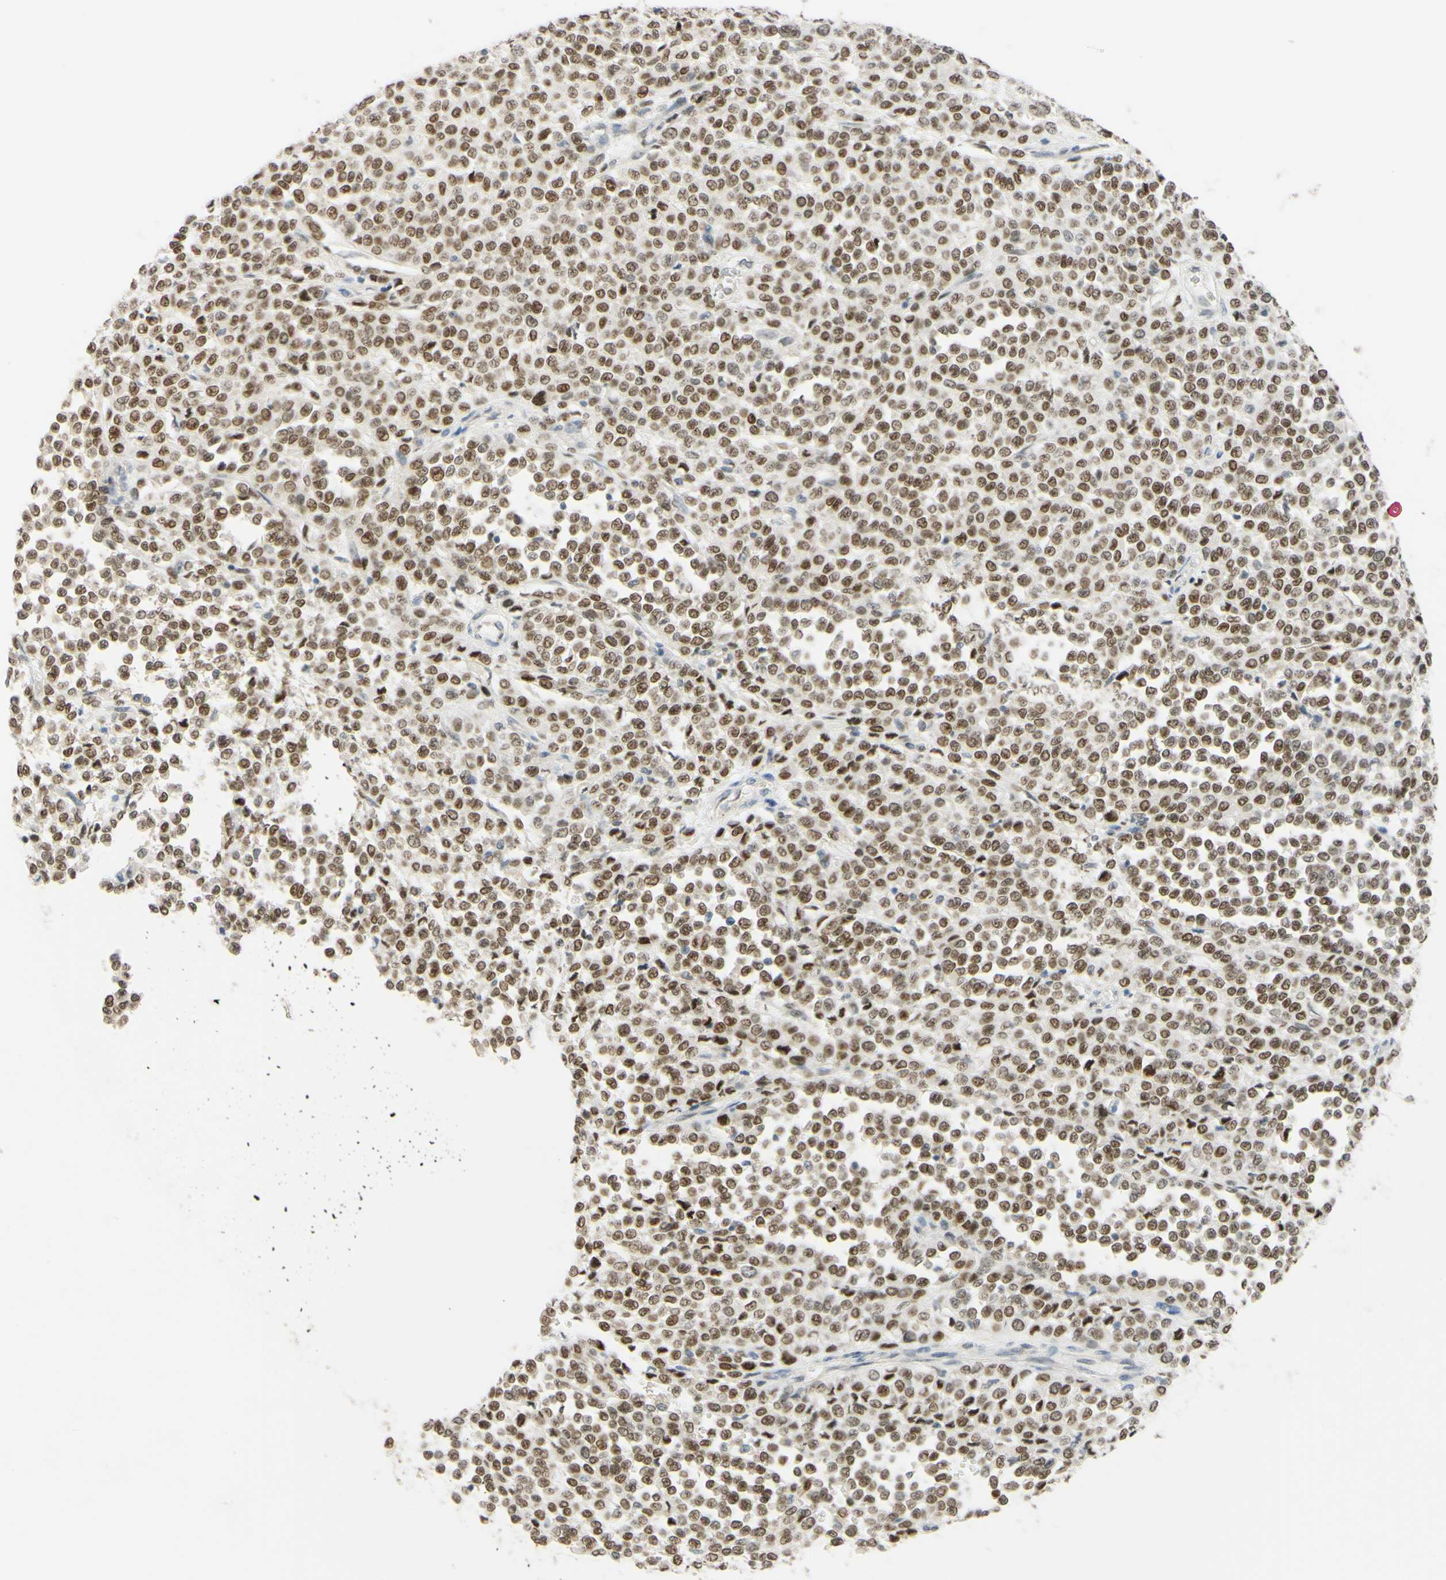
{"staining": {"intensity": "moderate", "quantity": ">75%", "location": "nuclear"}, "tissue": "melanoma", "cell_type": "Tumor cells", "image_type": "cancer", "snomed": [{"axis": "morphology", "description": "Malignant melanoma, Metastatic site"}, {"axis": "topography", "description": "Pancreas"}], "caption": "DAB (3,3'-diaminobenzidine) immunohistochemical staining of melanoma demonstrates moderate nuclear protein expression in approximately >75% of tumor cells.", "gene": "POLB", "patient": {"sex": "female", "age": 30}}